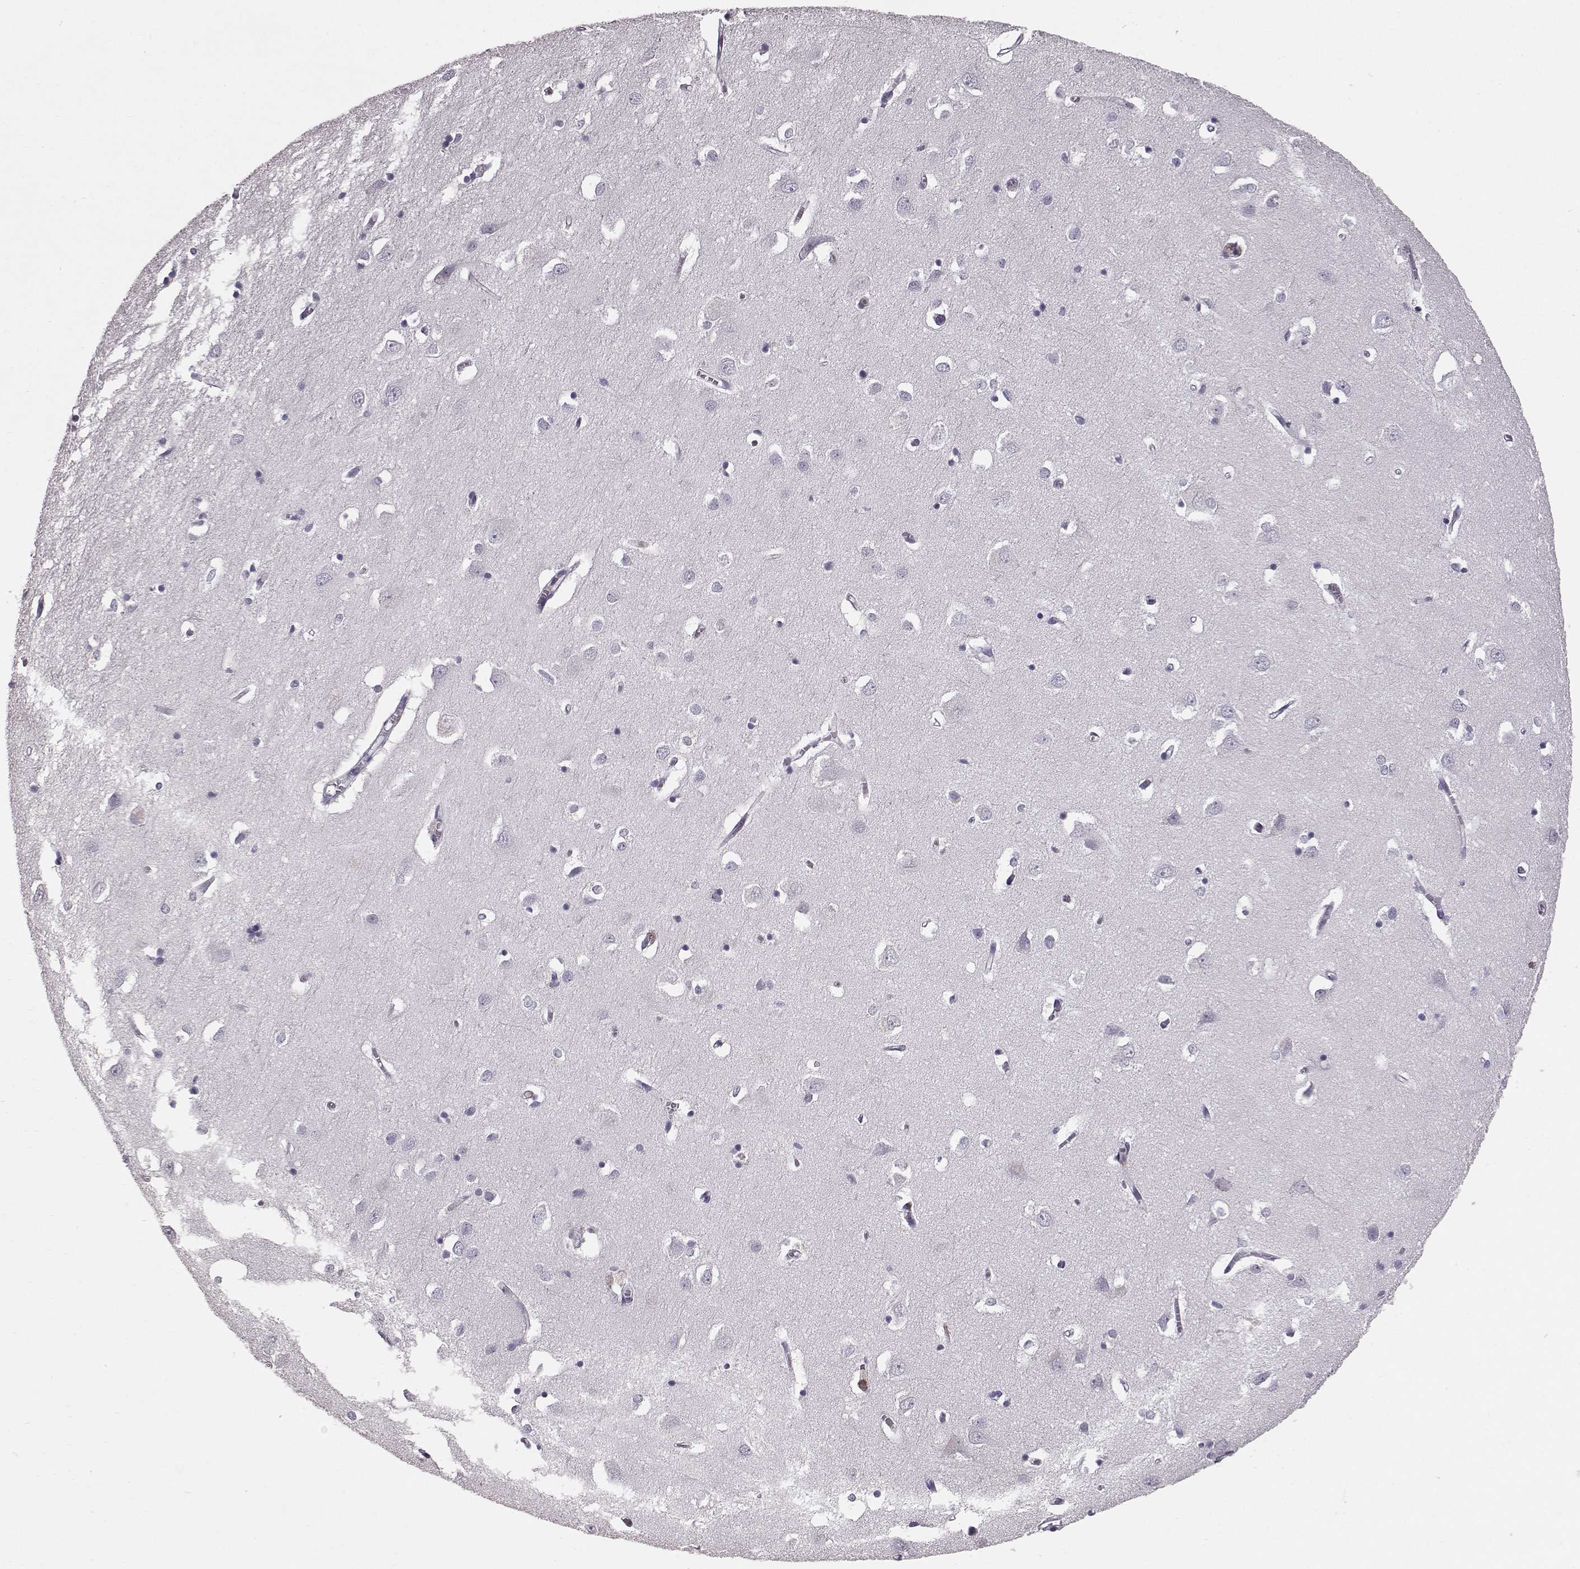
{"staining": {"intensity": "negative", "quantity": "none", "location": "none"}, "tissue": "cerebral cortex", "cell_type": "Endothelial cells", "image_type": "normal", "snomed": [{"axis": "morphology", "description": "Normal tissue, NOS"}, {"axis": "topography", "description": "Cerebral cortex"}], "caption": "Immunohistochemical staining of benign human cerebral cortex exhibits no significant staining in endothelial cells.", "gene": "FUT4", "patient": {"sex": "male", "age": 70}}